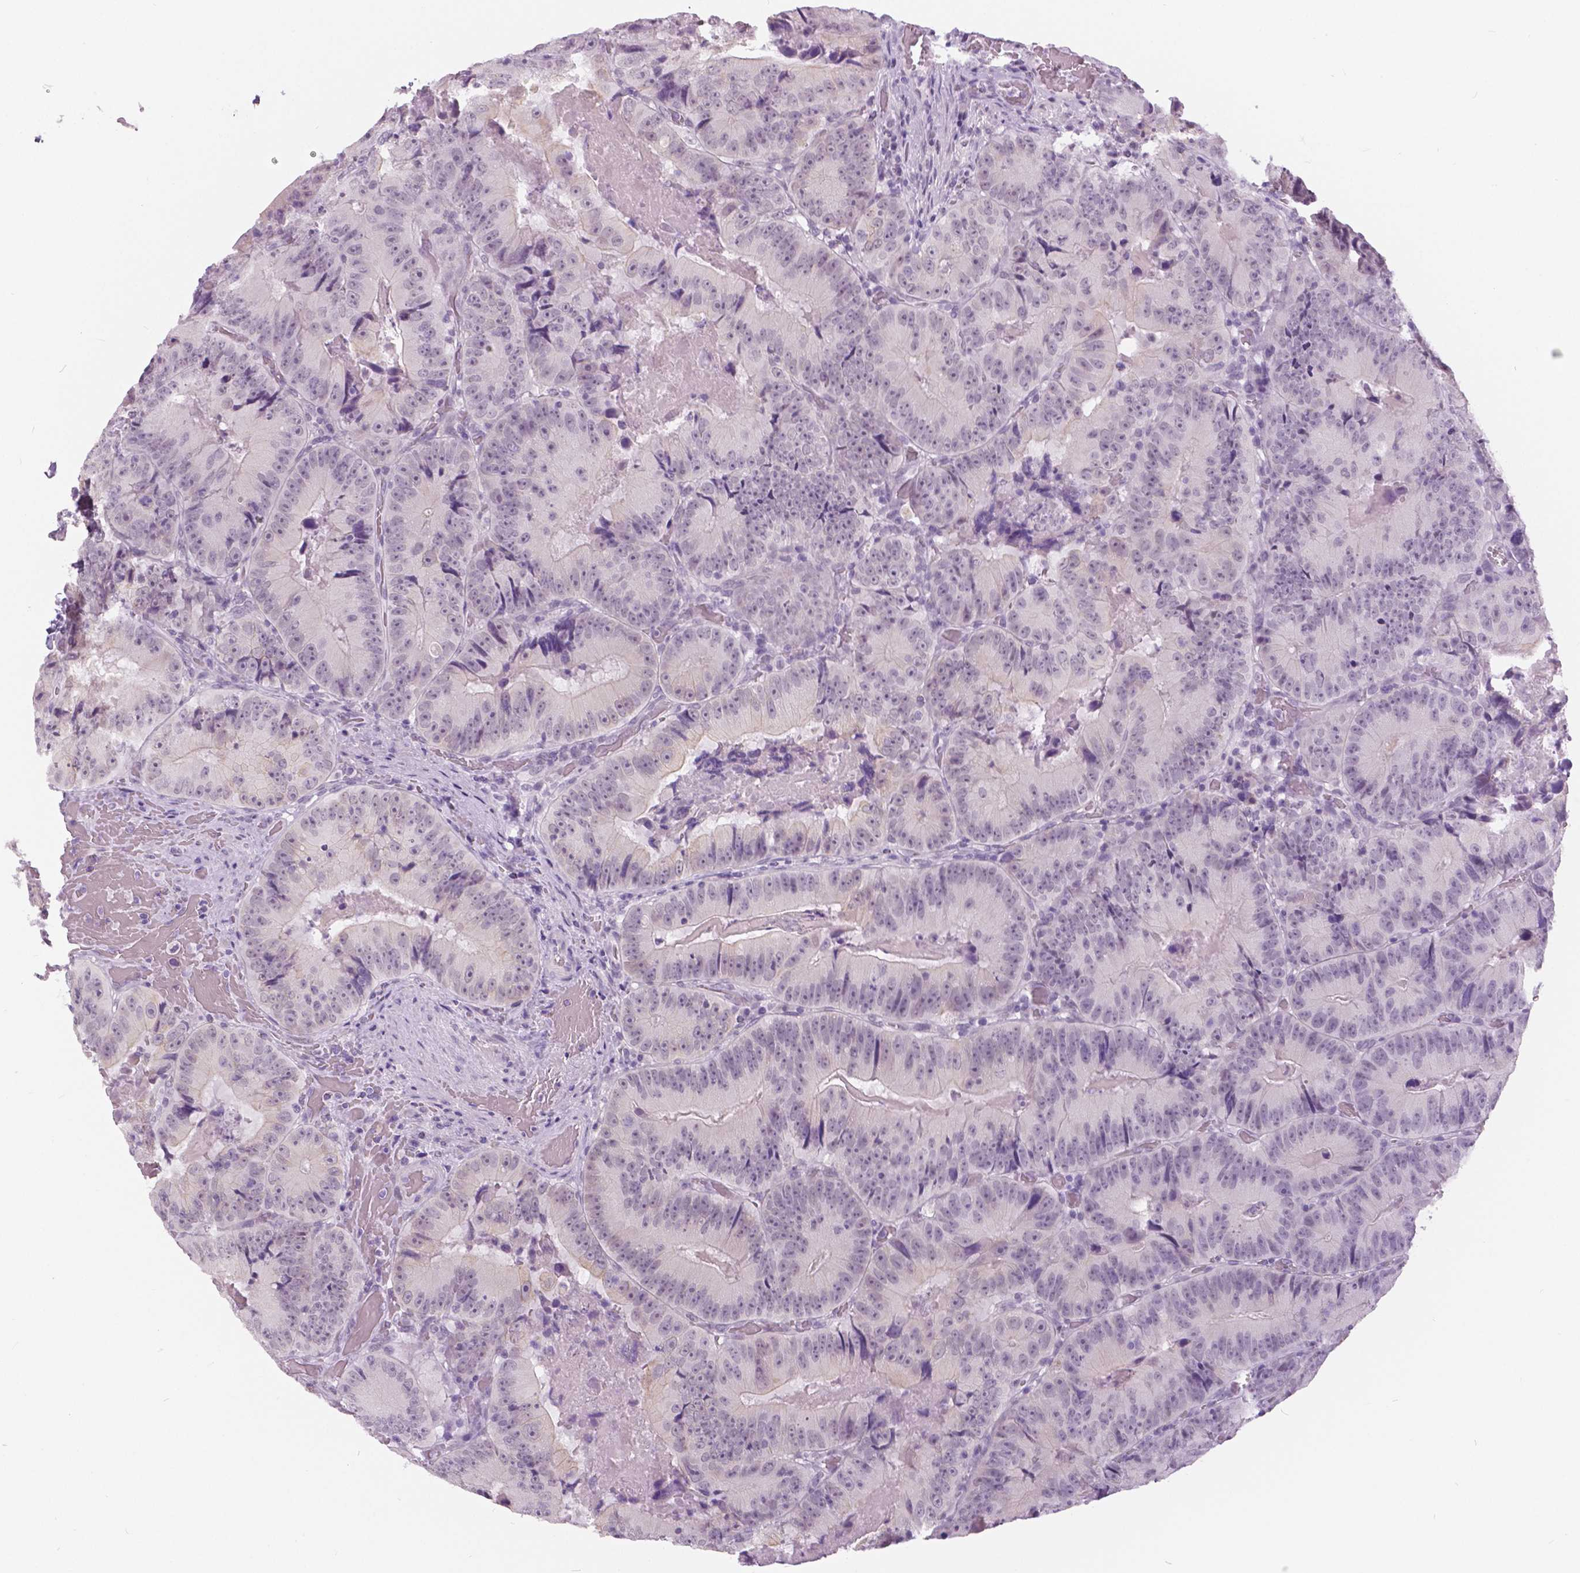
{"staining": {"intensity": "negative", "quantity": "none", "location": "none"}, "tissue": "colorectal cancer", "cell_type": "Tumor cells", "image_type": "cancer", "snomed": [{"axis": "morphology", "description": "Adenocarcinoma, NOS"}, {"axis": "topography", "description": "Colon"}], "caption": "There is no significant staining in tumor cells of colorectal cancer.", "gene": "MYOM1", "patient": {"sex": "female", "age": 86}}